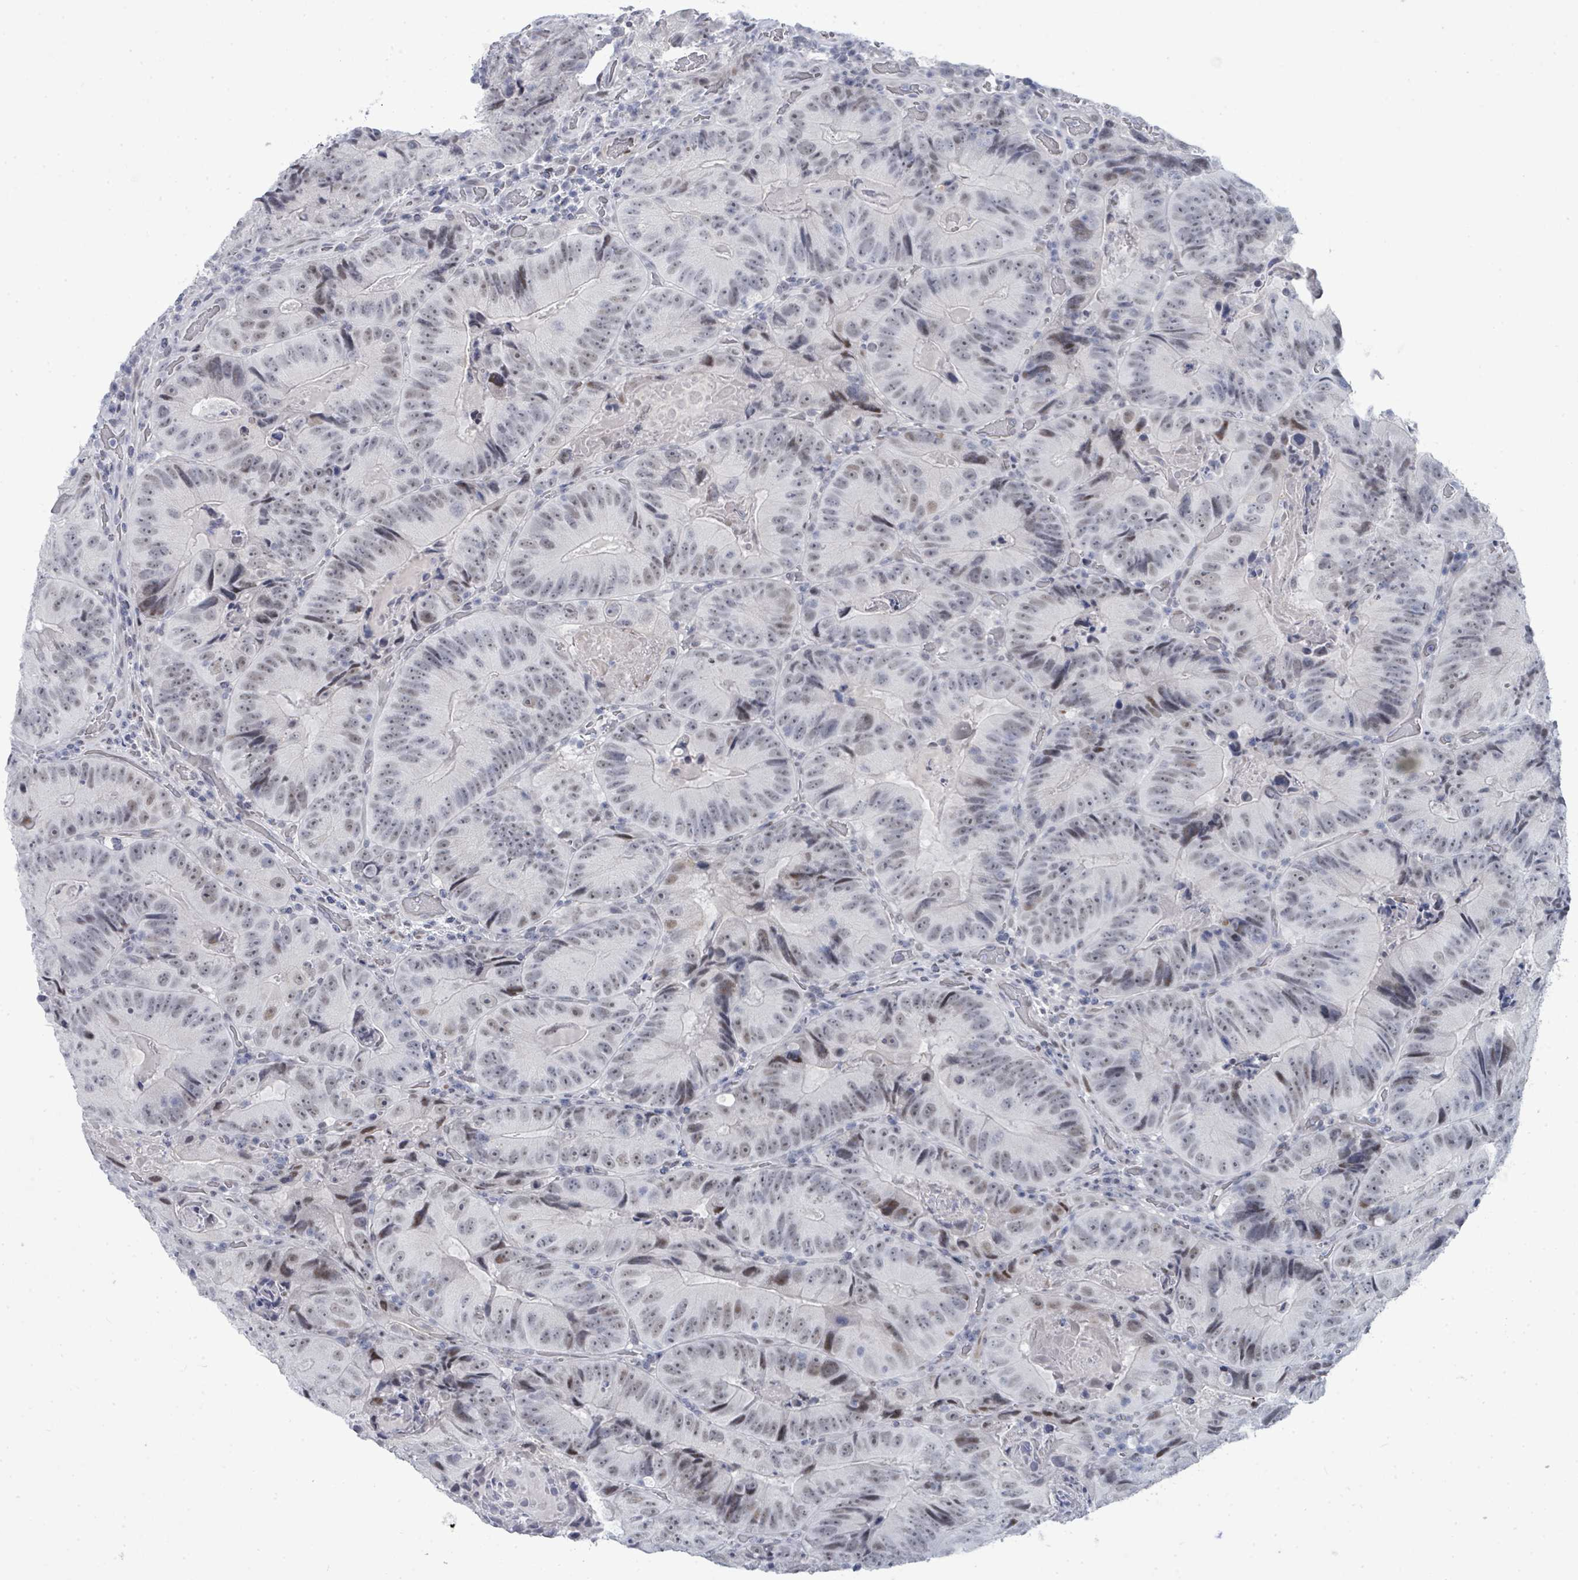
{"staining": {"intensity": "weak", "quantity": ">75%", "location": "nuclear"}, "tissue": "colorectal cancer", "cell_type": "Tumor cells", "image_type": "cancer", "snomed": [{"axis": "morphology", "description": "Adenocarcinoma, NOS"}, {"axis": "topography", "description": "Colon"}], "caption": "Immunohistochemical staining of adenocarcinoma (colorectal) displays low levels of weak nuclear expression in approximately >75% of tumor cells.", "gene": "CT45A5", "patient": {"sex": "female", "age": 86}}